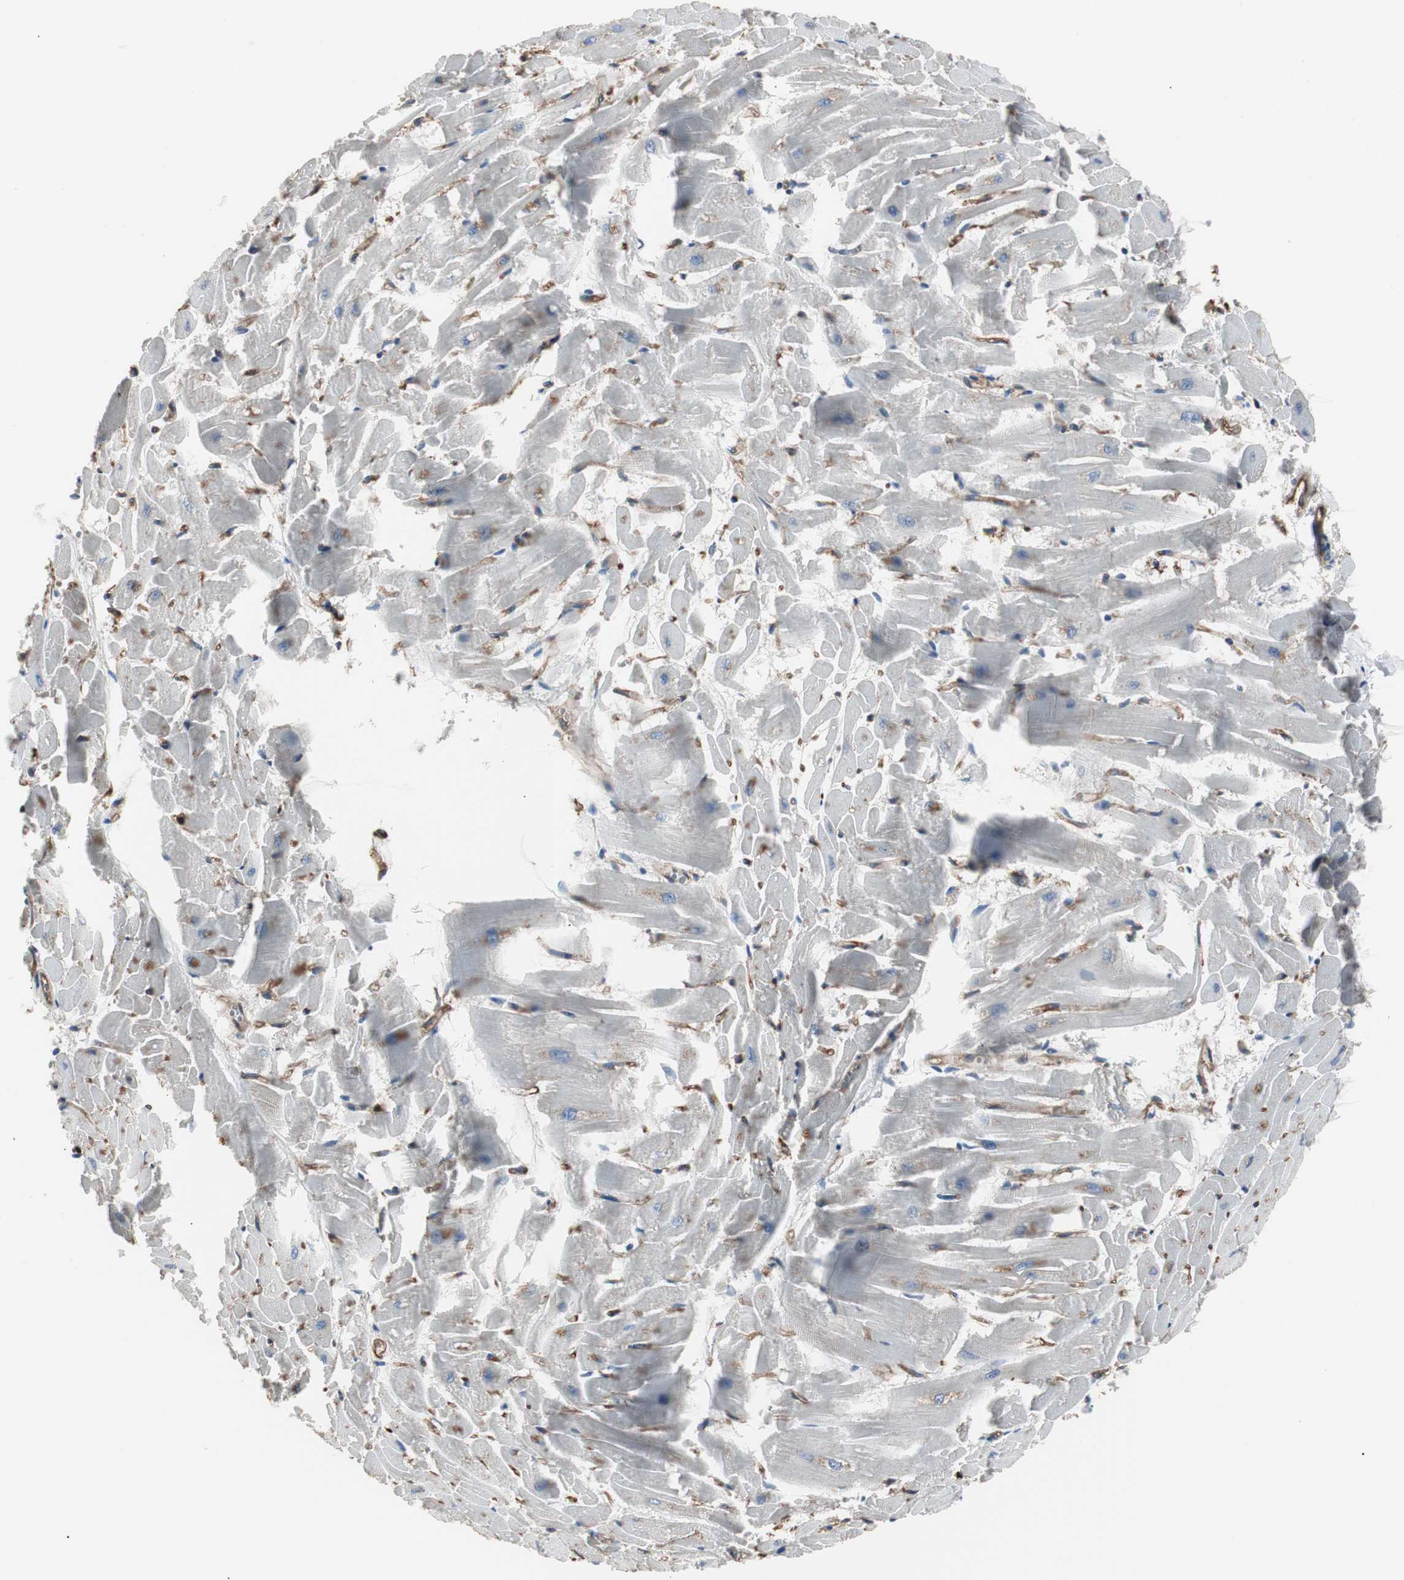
{"staining": {"intensity": "weak", "quantity": "25%-75%", "location": "cytoplasmic/membranous"}, "tissue": "heart muscle", "cell_type": "Cardiomyocytes", "image_type": "normal", "snomed": [{"axis": "morphology", "description": "Normal tissue, NOS"}, {"axis": "topography", "description": "Heart"}], "caption": "Immunohistochemical staining of unremarkable human heart muscle shows low levels of weak cytoplasmic/membranous positivity in about 25%-75% of cardiomyocytes.", "gene": "B2M", "patient": {"sex": "female", "age": 19}}